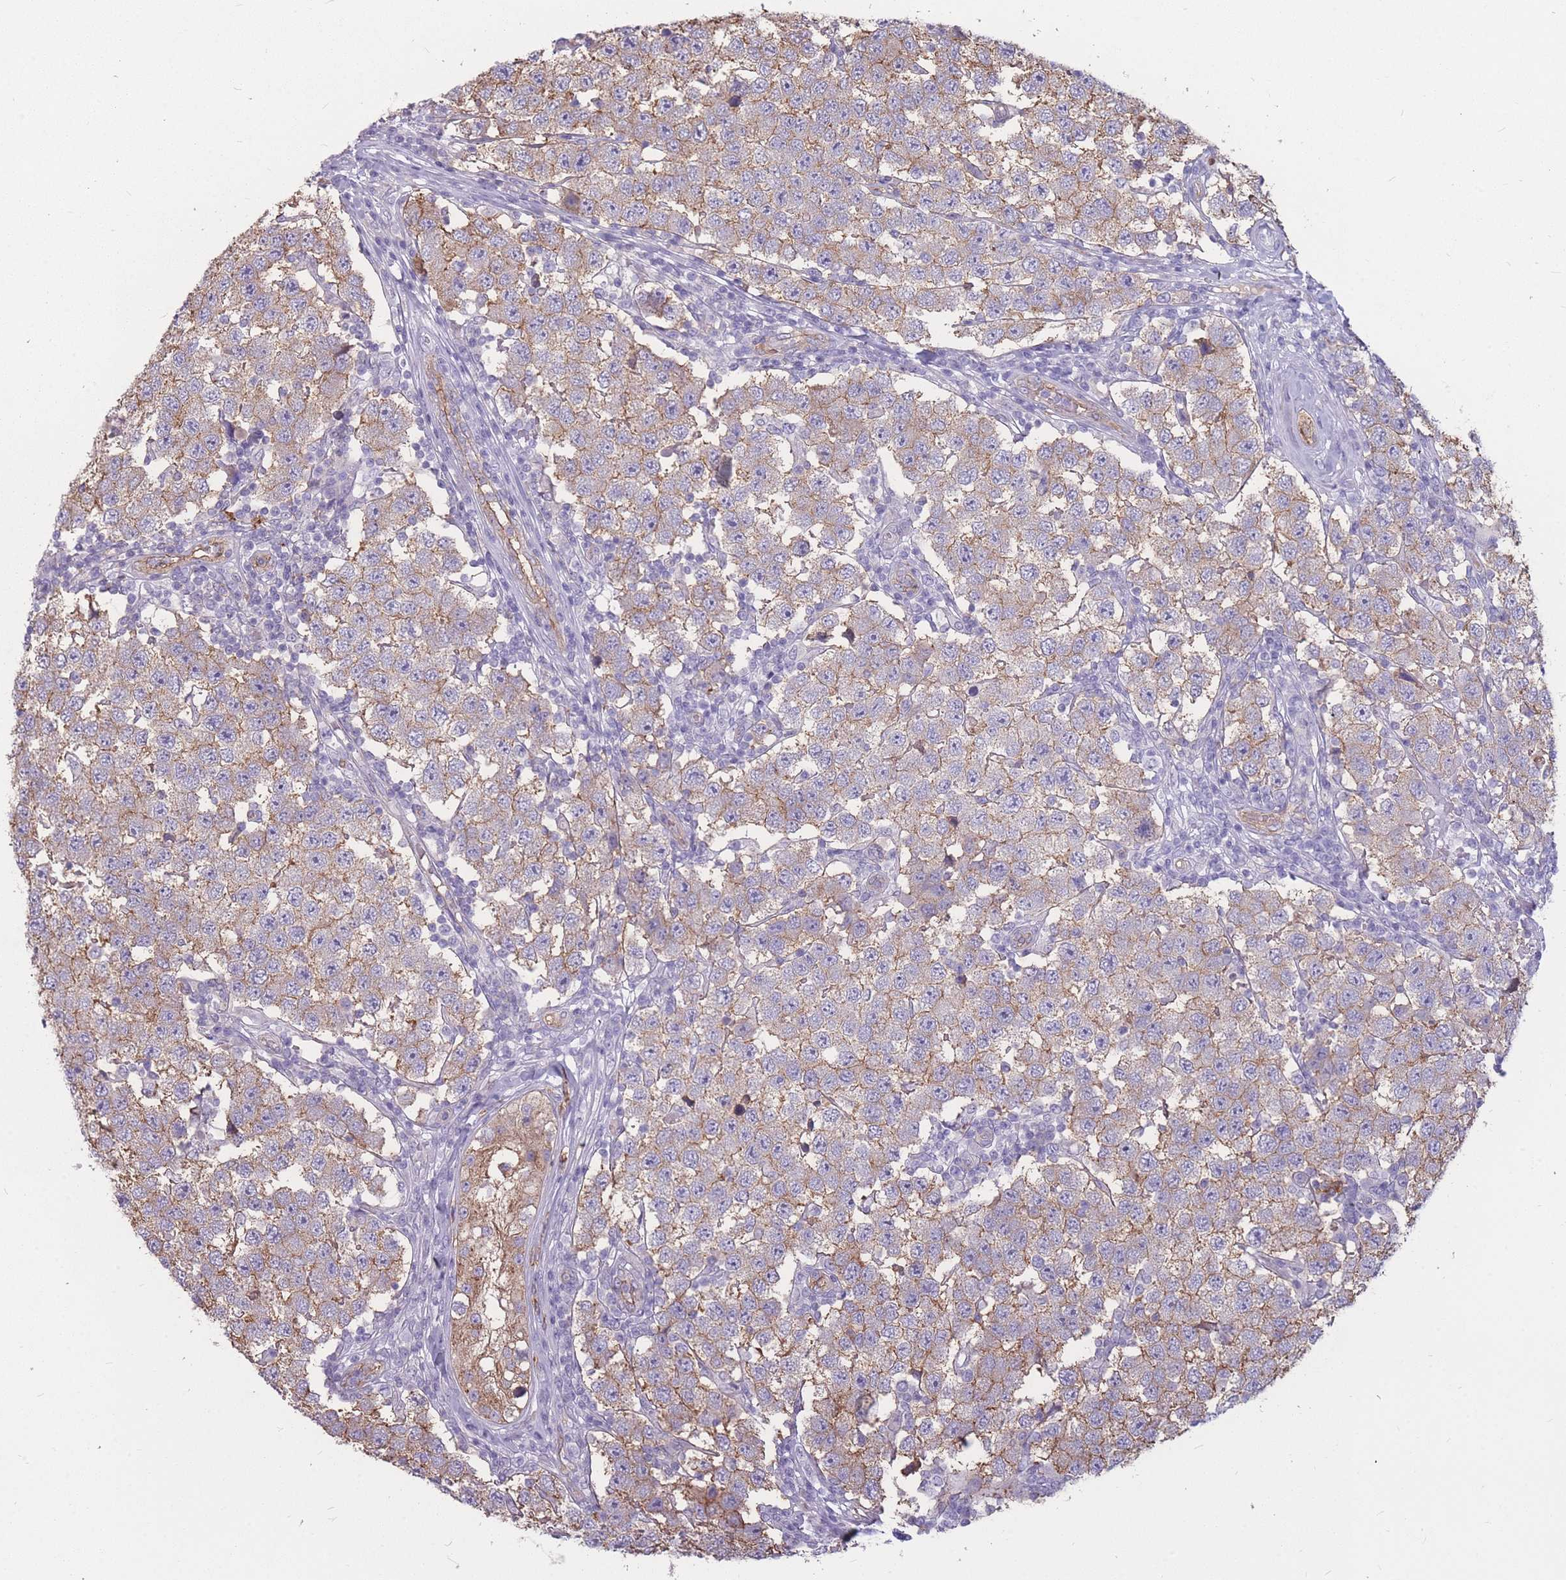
{"staining": {"intensity": "moderate", "quantity": "25%-75%", "location": "cytoplasmic/membranous"}, "tissue": "testis cancer", "cell_type": "Tumor cells", "image_type": "cancer", "snomed": [{"axis": "morphology", "description": "Seminoma, NOS"}, {"axis": "topography", "description": "Testis"}], "caption": "Testis cancer (seminoma) was stained to show a protein in brown. There is medium levels of moderate cytoplasmic/membranous positivity in approximately 25%-75% of tumor cells. (brown staining indicates protein expression, while blue staining denotes nuclei).", "gene": "GNA11", "patient": {"sex": "male", "age": 34}}